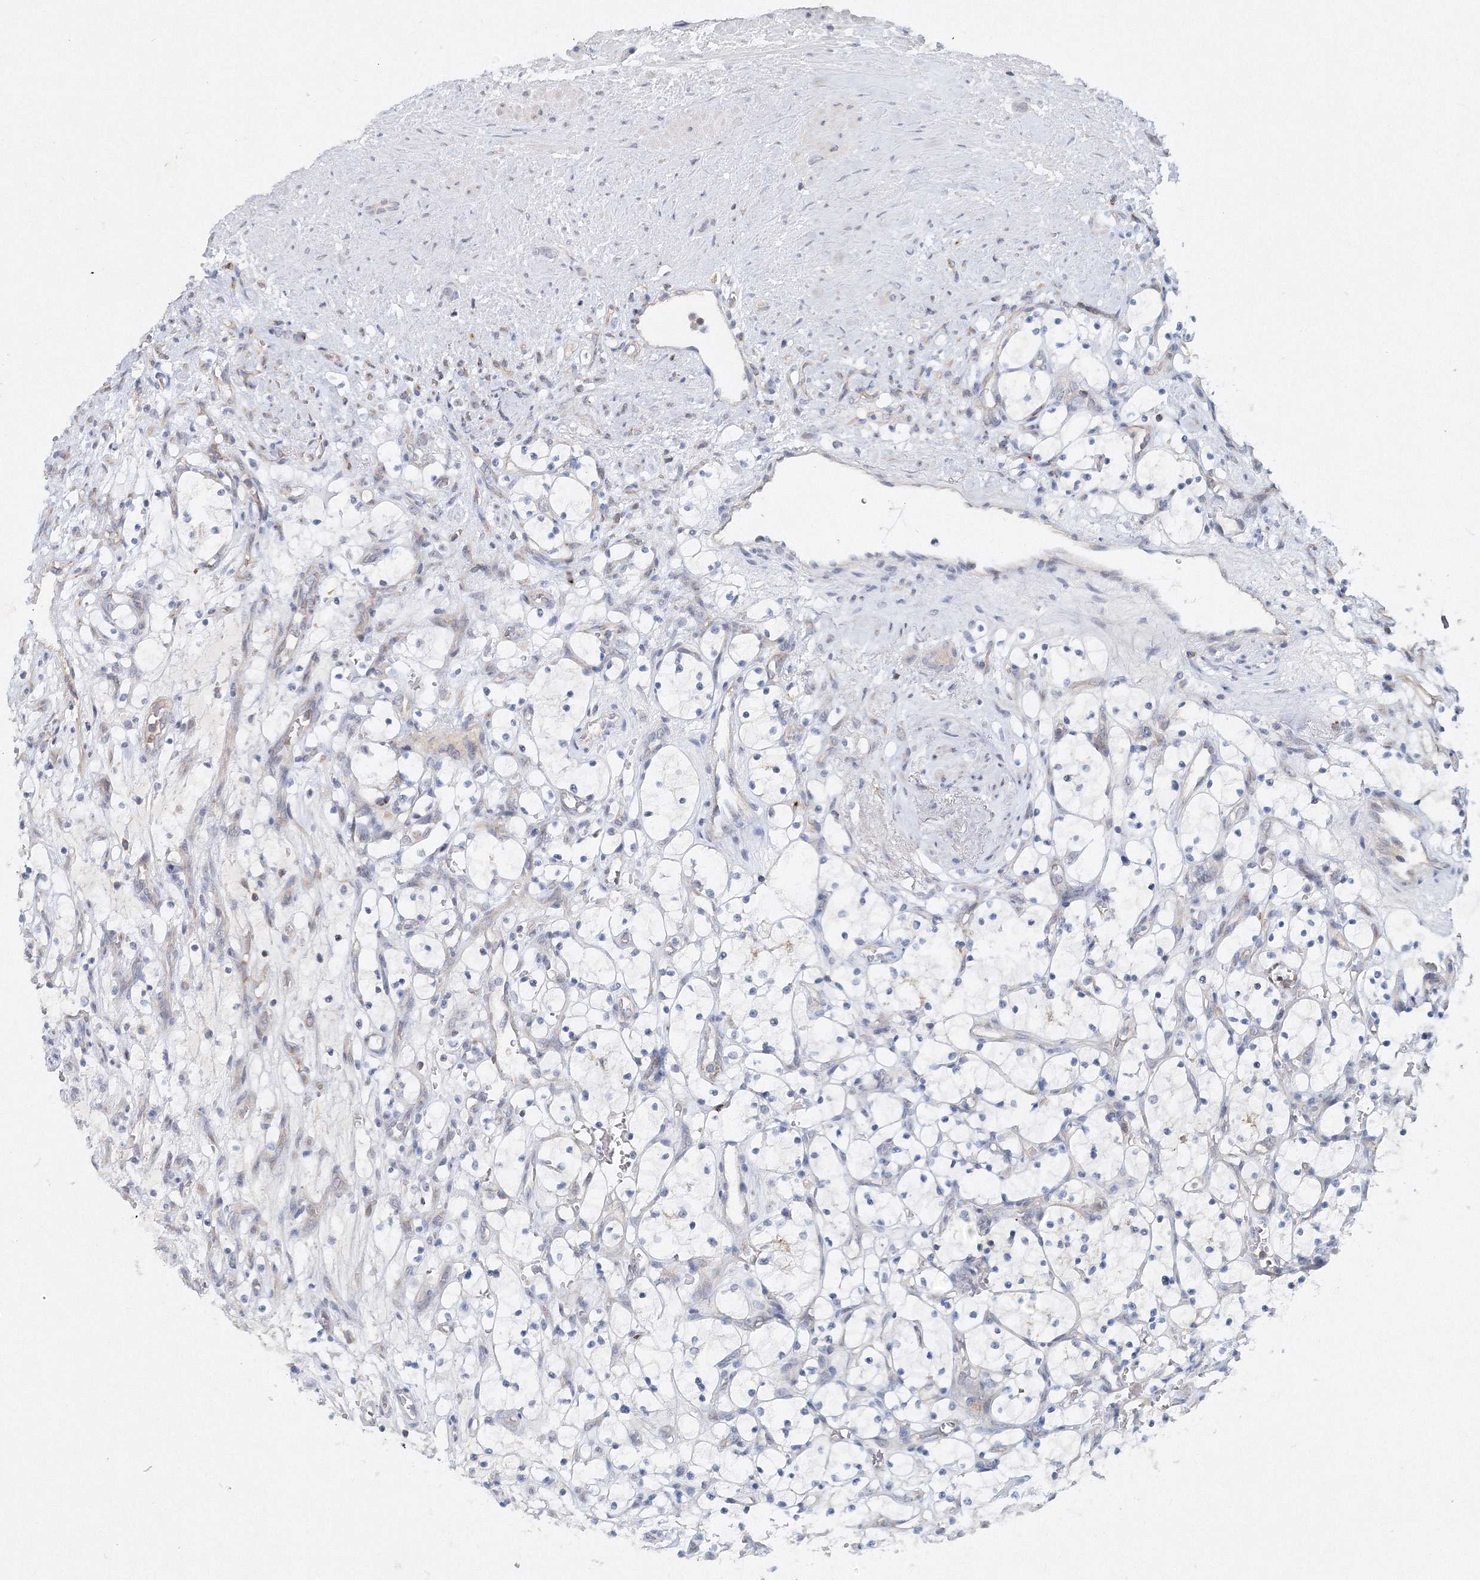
{"staining": {"intensity": "negative", "quantity": "none", "location": "none"}, "tissue": "renal cancer", "cell_type": "Tumor cells", "image_type": "cancer", "snomed": [{"axis": "morphology", "description": "Adenocarcinoma, NOS"}, {"axis": "topography", "description": "Kidney"}], "caption": "This is an IHC image of adenocarcinoma (renal). There is no positivity in tumor cells.", "gene": "SH3BP5", "patient": {"sex": "female", "age": 69}}